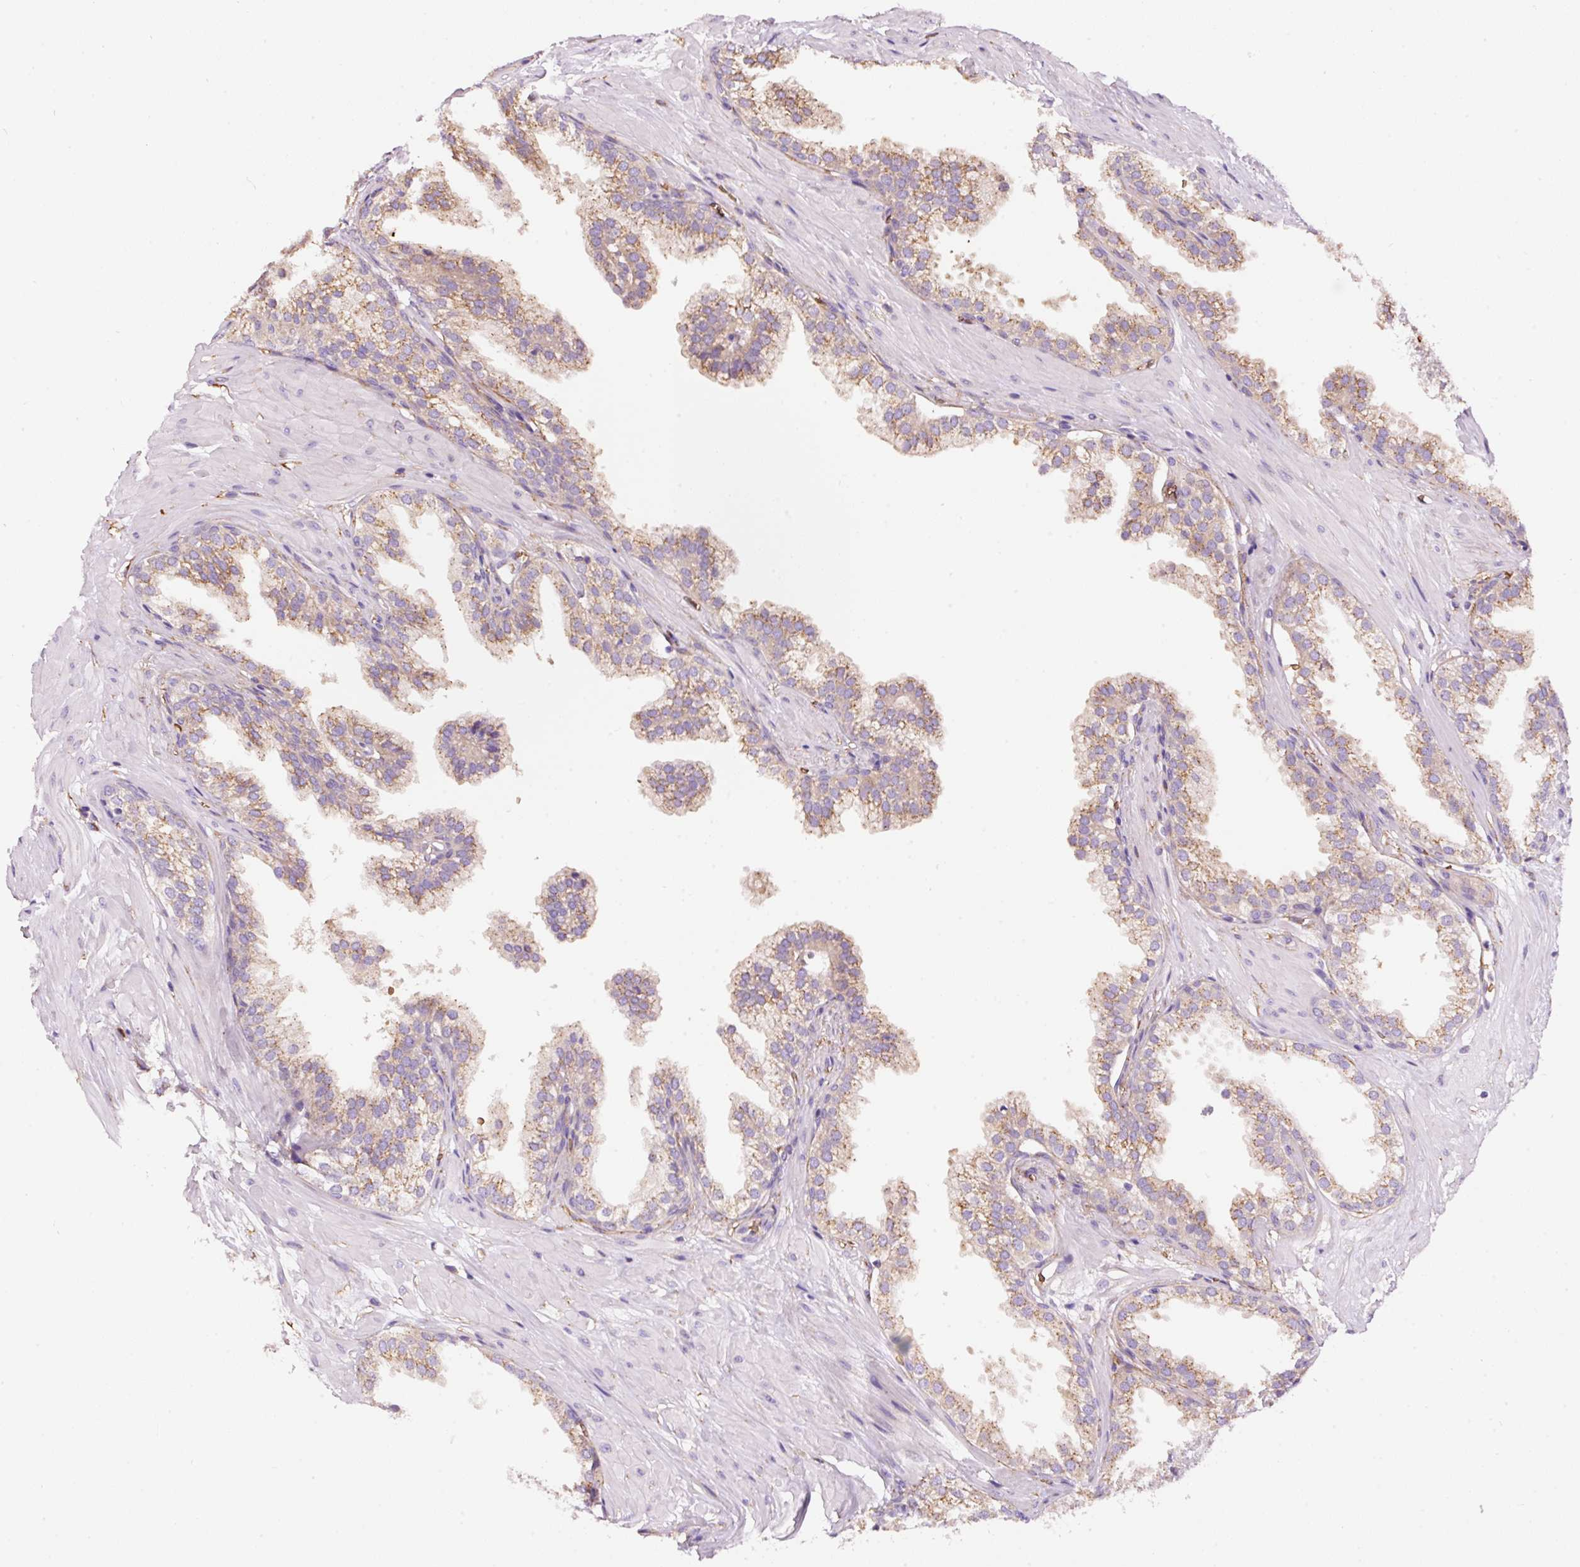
{"staining": {"intensity": "moderate", "quantity": ">75%", "location": "cytoplasmic/membranous"}, "tissue": "prostate", "cell_type": "Glandular cells", "image_type": "normal", "snomed": [{"axis": "morphology", "description": "Normal tissue, NOS"}, {"axis": "topography", "description": "Prostate"}, {"axis": "topography", "description": "Peripheral nerve tissue"}], "caption": "Prostate stained for a protein (brown) demonstrates moderate cytoplasmic/membranous positive staining in about >75% of glandular cells.", "gene": "PRRC2A", "patient": {"sex": "male", "age": 55}}